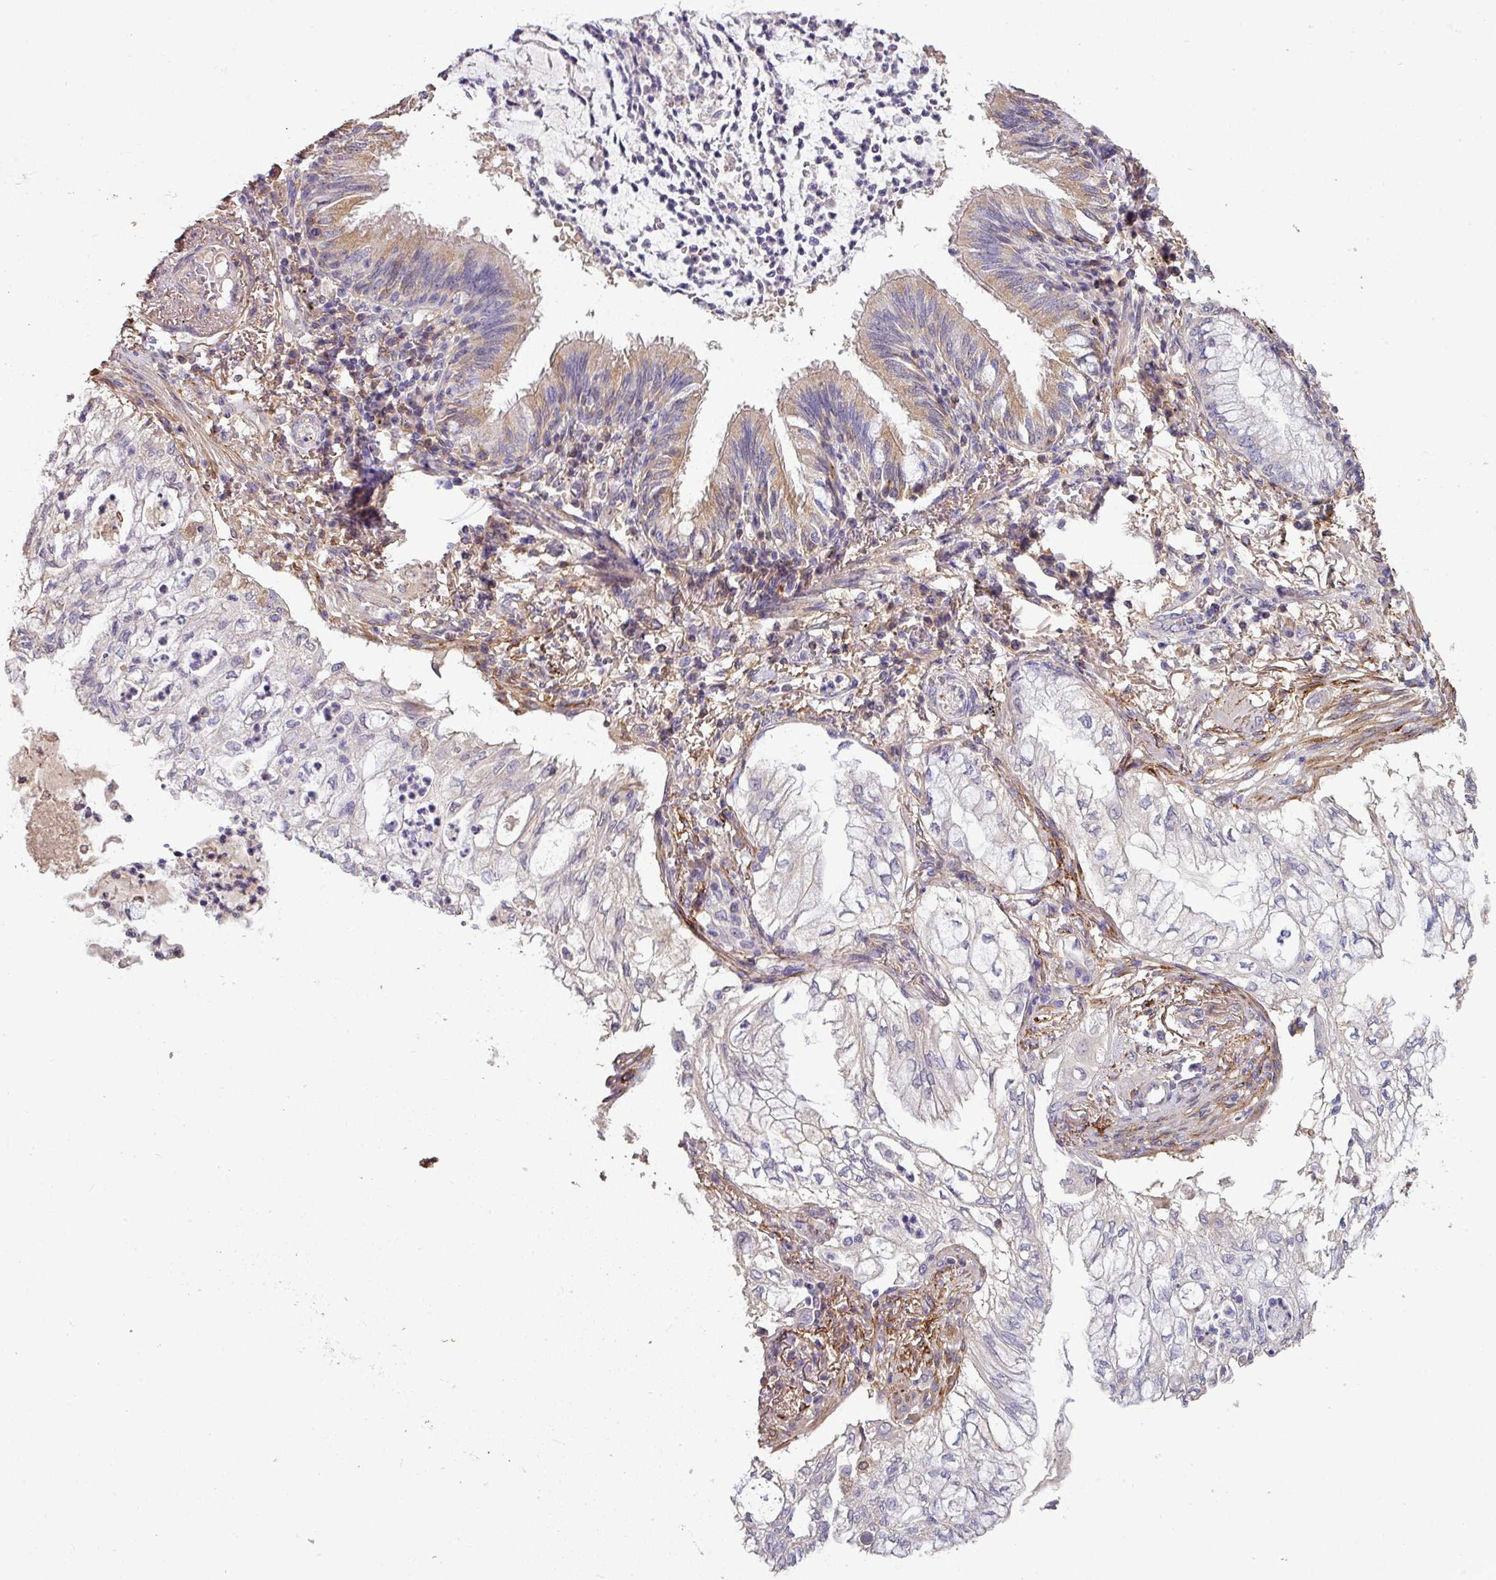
{"staining": {"intensity": "weak", "quantity": "<25%", "location": "cytoplasmic/membranous"}, "tissue": "lung cancer", "cell_type": "Tumor cells", "image_type": "cancer", "snomed": [{"axis": "morphology", "description": "Adenocarcinoma, NOS"}, {"axis": "topography", "description": "Lung"}], "caption": "High power microscopy image of an IHC image of lung cancer (adenocarcinoma), revealing no significant expression in tumor cells.", "gene": "ISLR", "patient": {"sex": "female", "age": 70}}